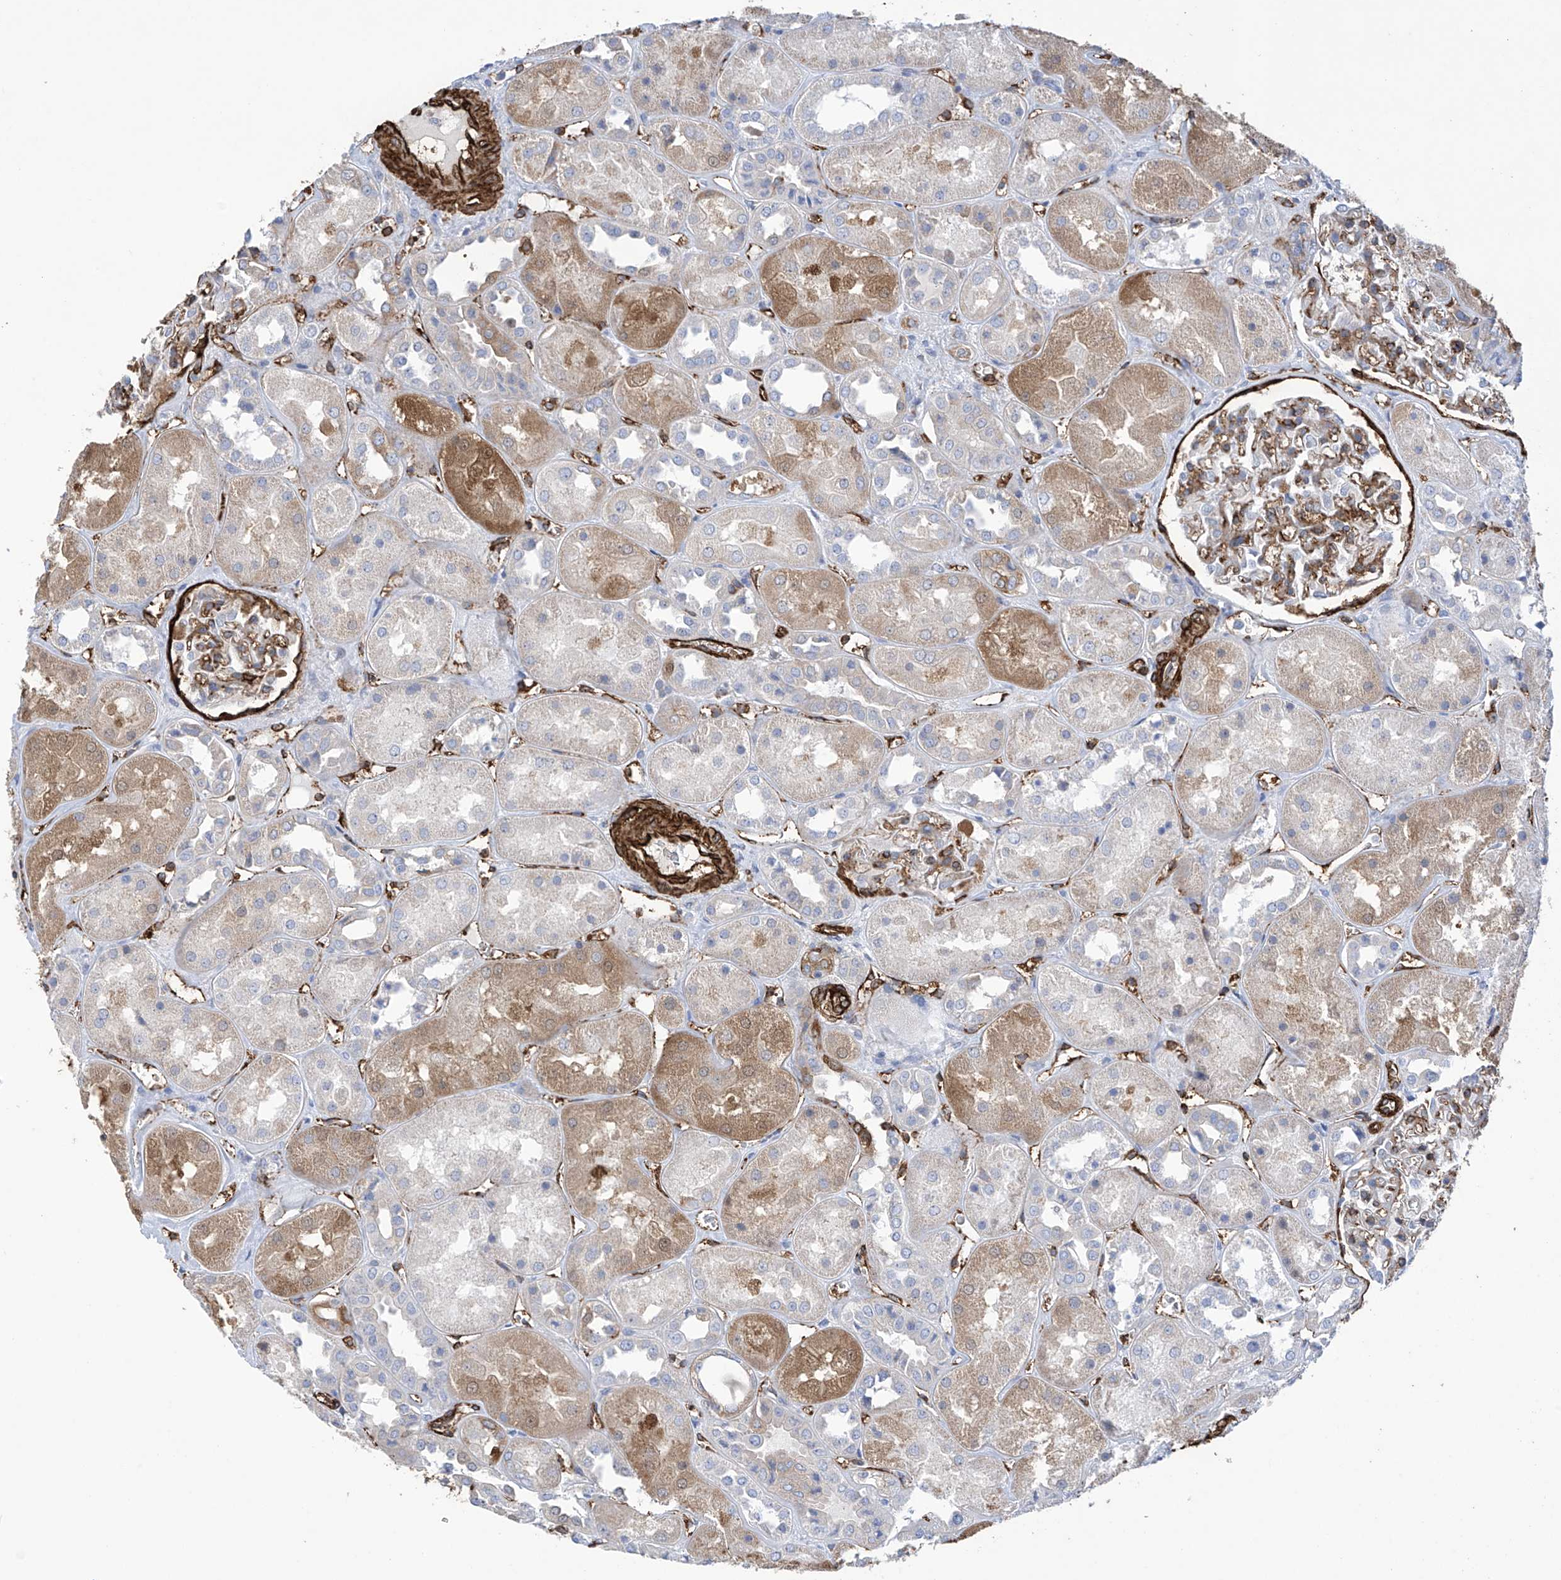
{"staining": {"intensity": "moderate", "quantity": "25%-75%", "location": "cytoplasmic/membranous"}, "tissue": "kidney", "cell_type": "Cells in glomeruli", "image_type": "normal", "snomed": [{"axis": "morphology", "description": "Normal tissue, NOS"}, {"axis": "topography", "description": "Kidney"}], "caption": "The immunohistochemical stain shows moderate cytoplasmic/membranous staining in cells in glomeruli of unremarkable kidney.", "gene": "UBTD1", "patient": {"sex": "male", "age": 70}}